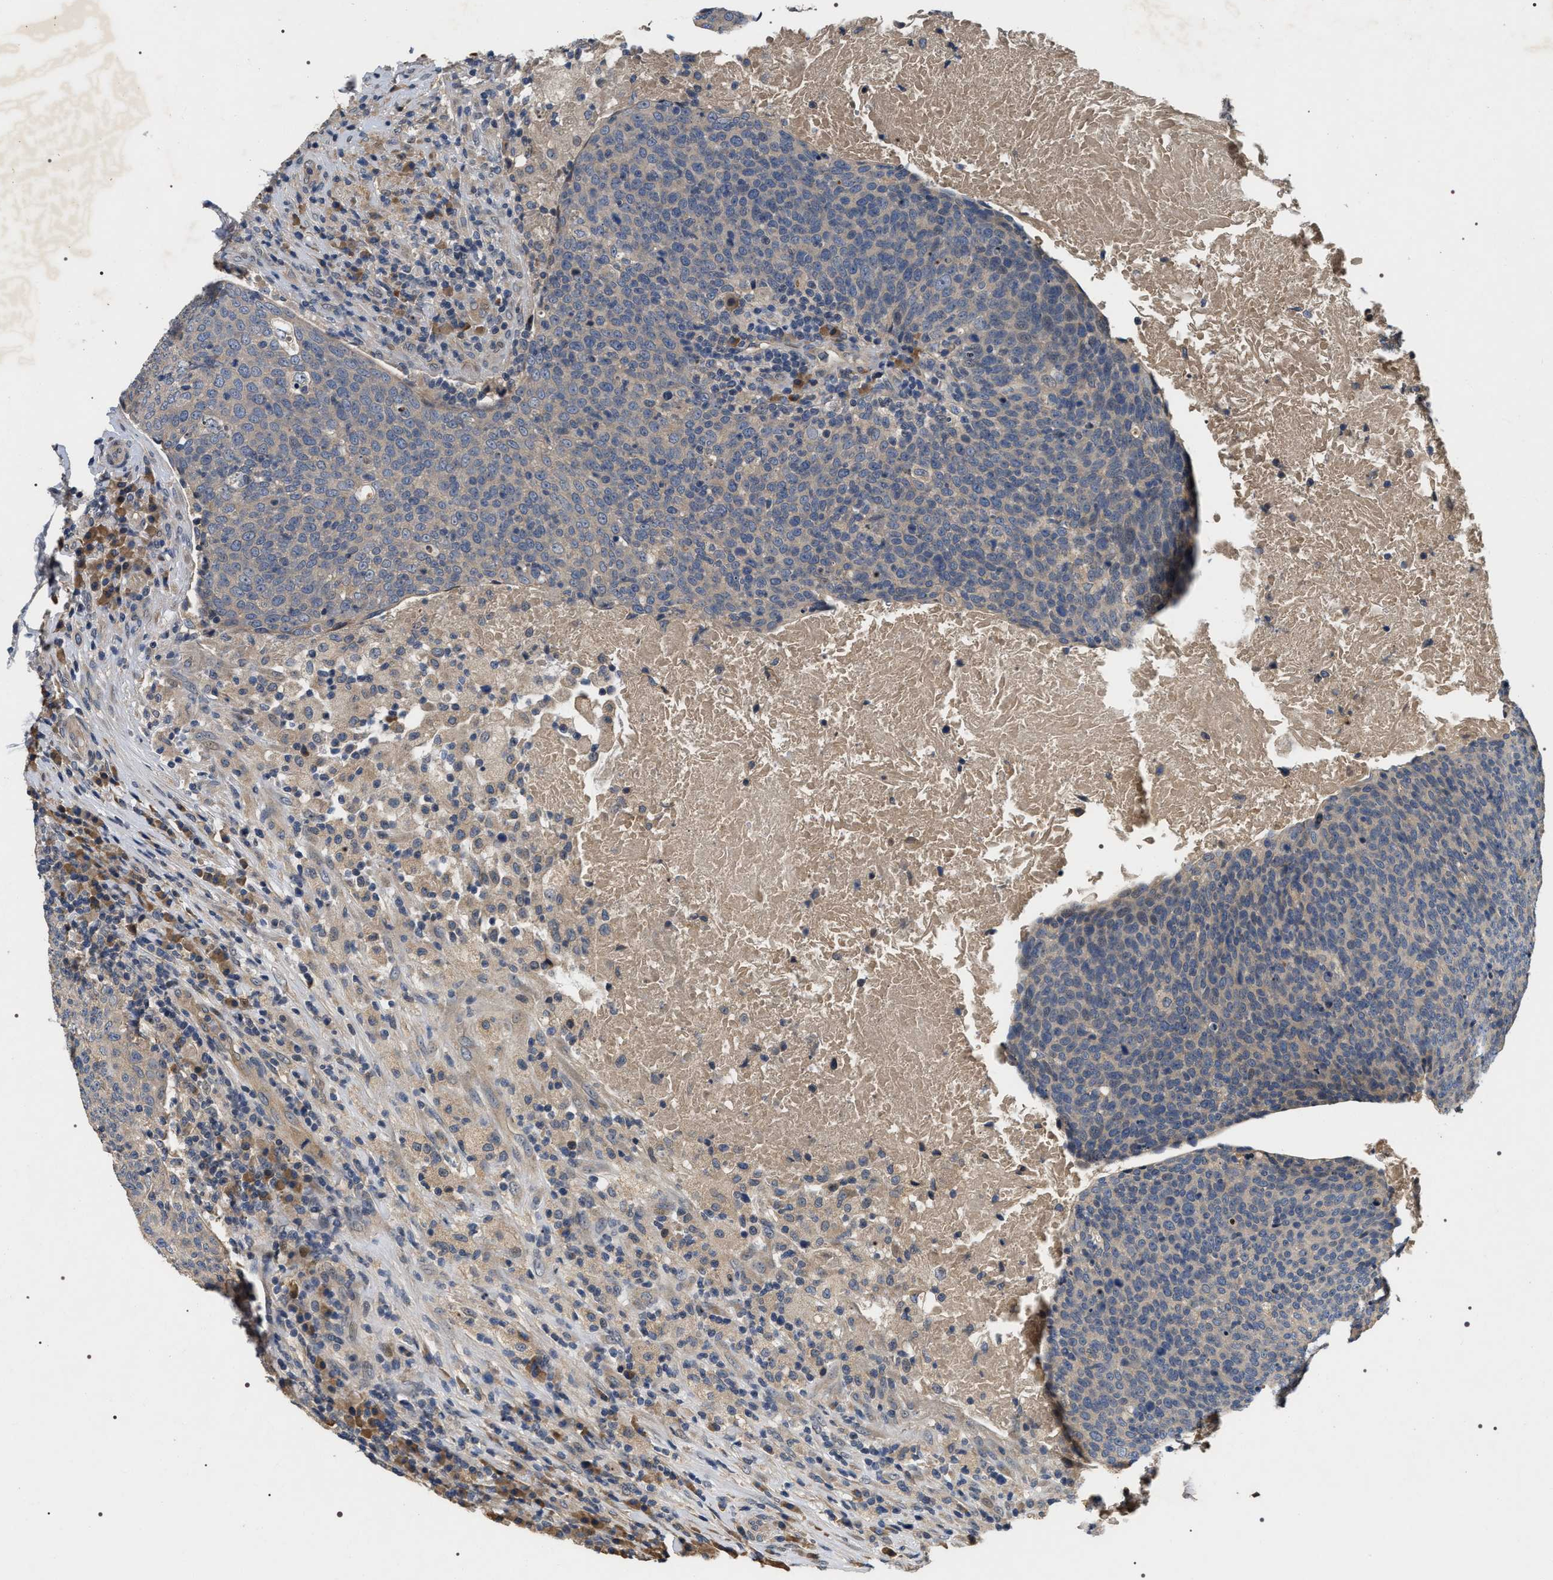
{"staining": {"intensity": "weak", "quantity": "<25%", "location": "cytoplasmic/membranous"}, "tissue": "head and neck cancer", "cell_type": "Tumor cells", "image_type": "cancer", "snomed": [{"axis": "morphology", "description": "Squamous cell carcinoma, NOS"}, {"axis": "topography", "description": "Oral tissue"}, {"axis": "topography", "description": "Head-Neck"}], "caption": "Image shows no significant protein positivity in tumor cells of head and neck cancer.", "gene": "IFT81", "patient": {"sex": "female", "age": 82}}